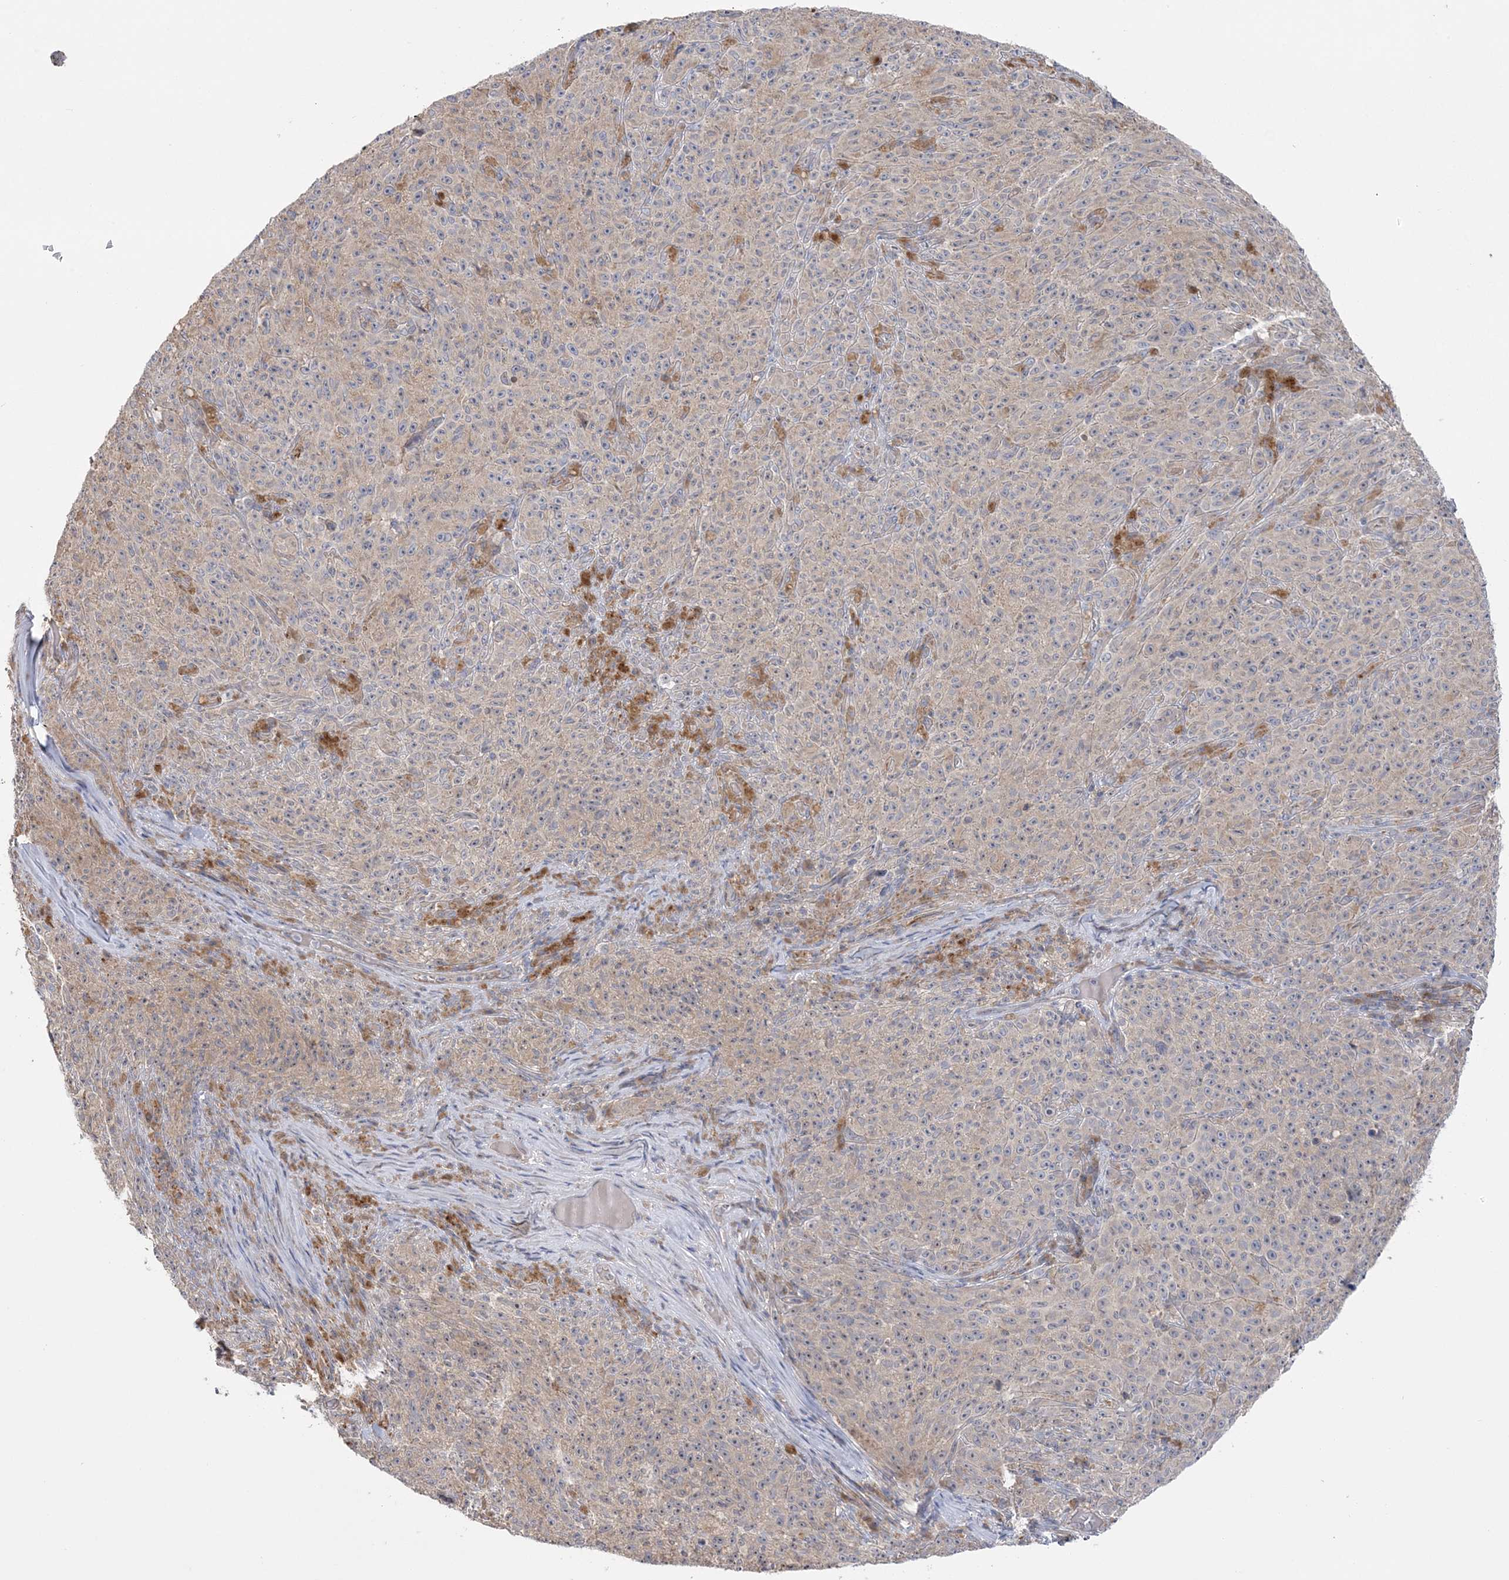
{"staining": {"intensity": "weak", "quantity": "25%-75%", "location": "cytoplasmic/membranous"}, "tissue": "melanoma", "cell_type": "Tumor cells", "image_type": "cancer", "snomed": [{"axis": "morphology", "description": "Malignant melanoma, NOS"}, {"axis": "topography", "description": "Skin"}], "caption": "Melanoma tissue reveals weak cytoplasmic/membranous expression in about 25%-75% of tumor cells Immunohistochemistry (ihc) stains the protein of interest in brown and the nuclei are stained blue.", "gene": "MMADHC", "patient": {"sex": "female", "age": 82}}